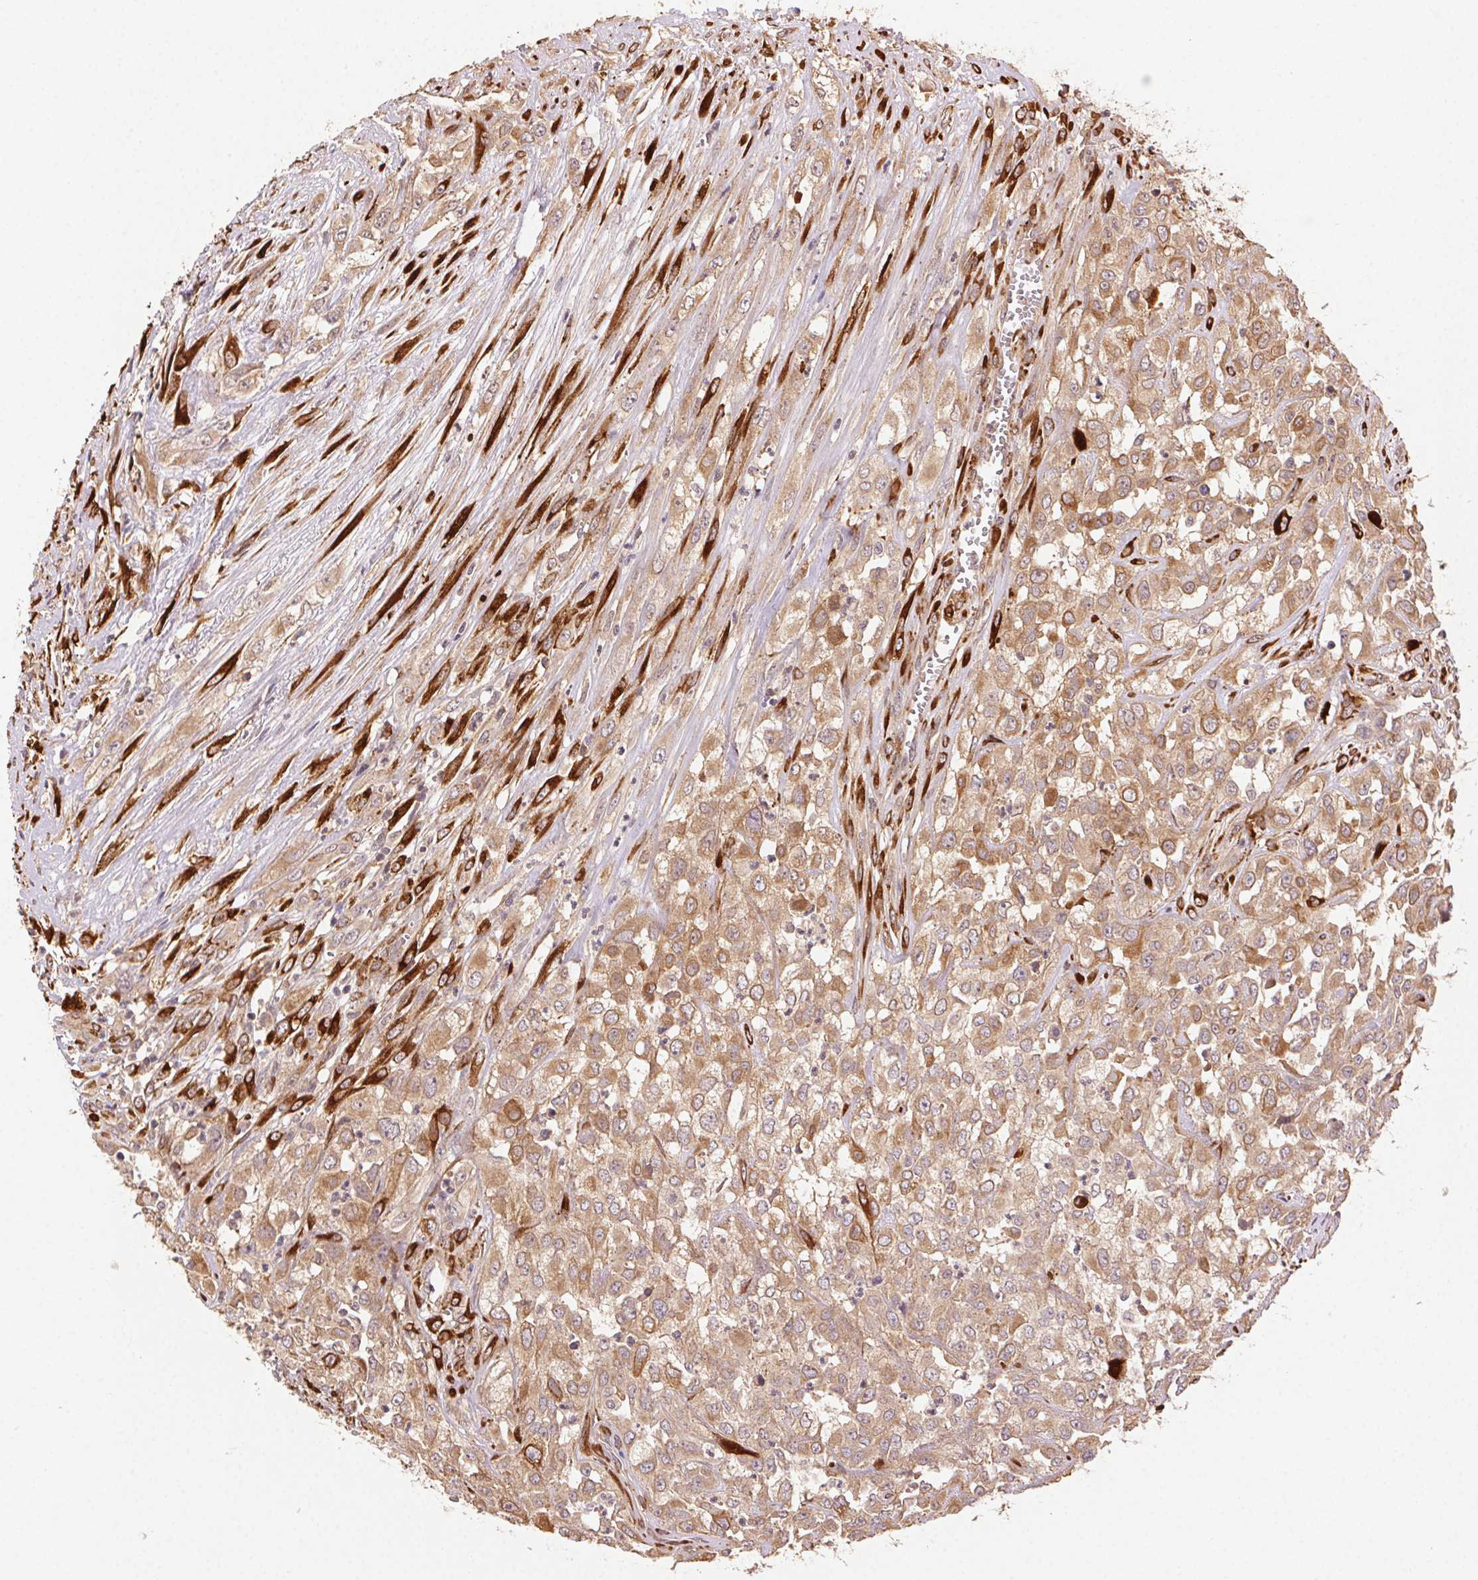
{"staining": {"intensity": "moderate", "quantity": ">75%", "location": "cytoplasmic/membranous"}, "tissue": "urothelial cancer", "cell_type": "Tumor cells", "image_type": "cancer", "snomed": [{"axis": "morphology", "description": "Urothelial carcinoma, High grade"}, {"axis": "topography", "description": "Urinary bladder"}], "caption": "DAB immunohistochemical staining of urothelial cancer demonstrates moderate cytoplasmic/membranous protein staining in approximately >75% of tumor cells.", "gene": "KLHL15", "patient": {"sex": "male", "age": 67}}